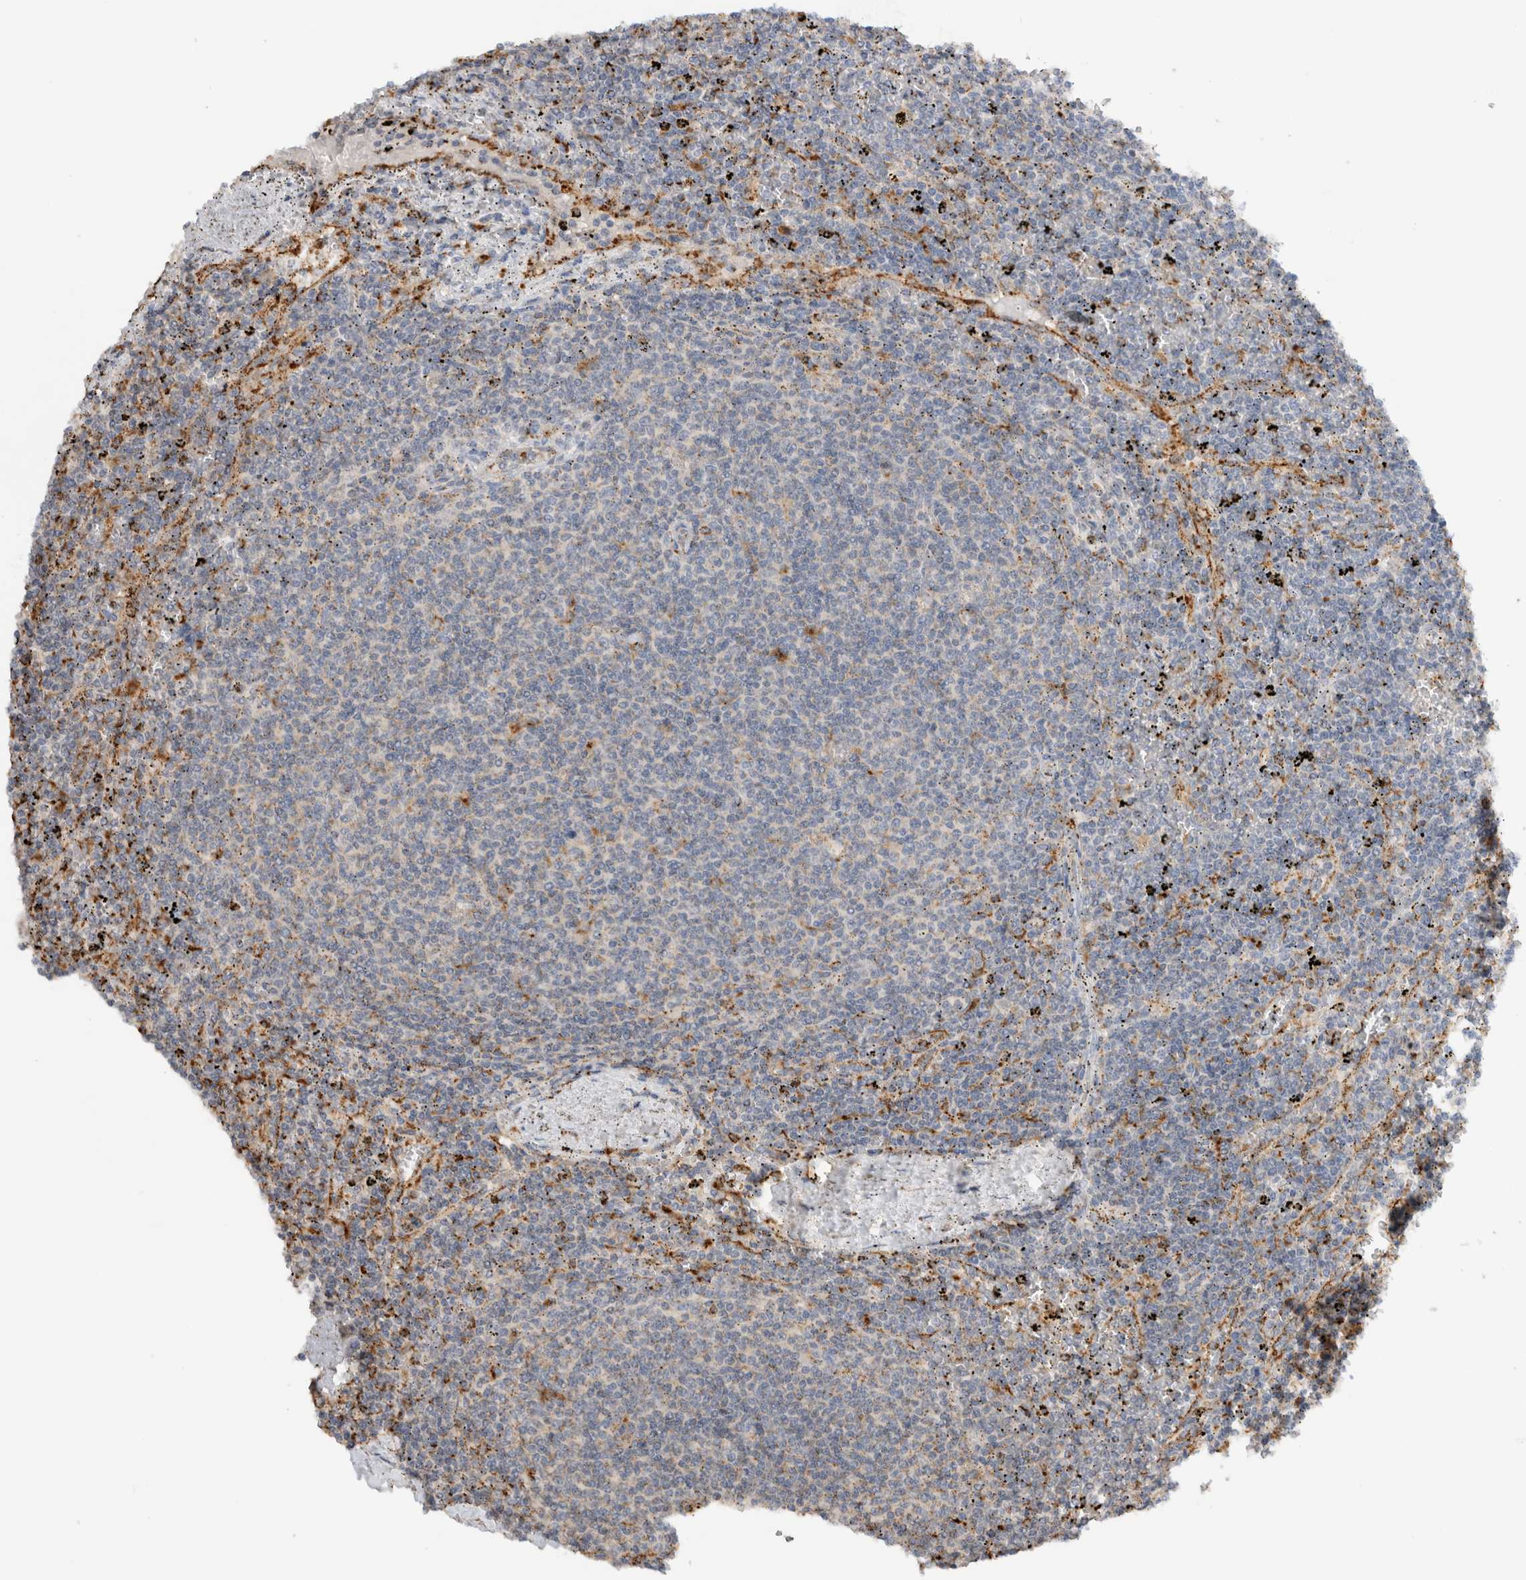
{"staining": {"intensity": "weak", "quantity": "<25%", "location": "cytoplasmic/membranous"}, "tissue": "lymphoma", "cell_type": "Tumor cells", "image_type": "cancer", "snomed": [{"axis": "morphology", "description": "Malignant lymphoma, non-Hodgkin's type, Low grade"}, {"axis": "topography", "description": "Spleen"}], "caption": "Lymphoma was stained to show a protein in brown. There is no significant positivity in tumor cells. Brightfield microscopy of immunohistochemistry stained with DAB (3,3'-diaminobenzidine) (brown) and hematoxylin (blue), captured at high magnification.", "gene": "GNS", "patient": {"sex": "female", "age": 50}}